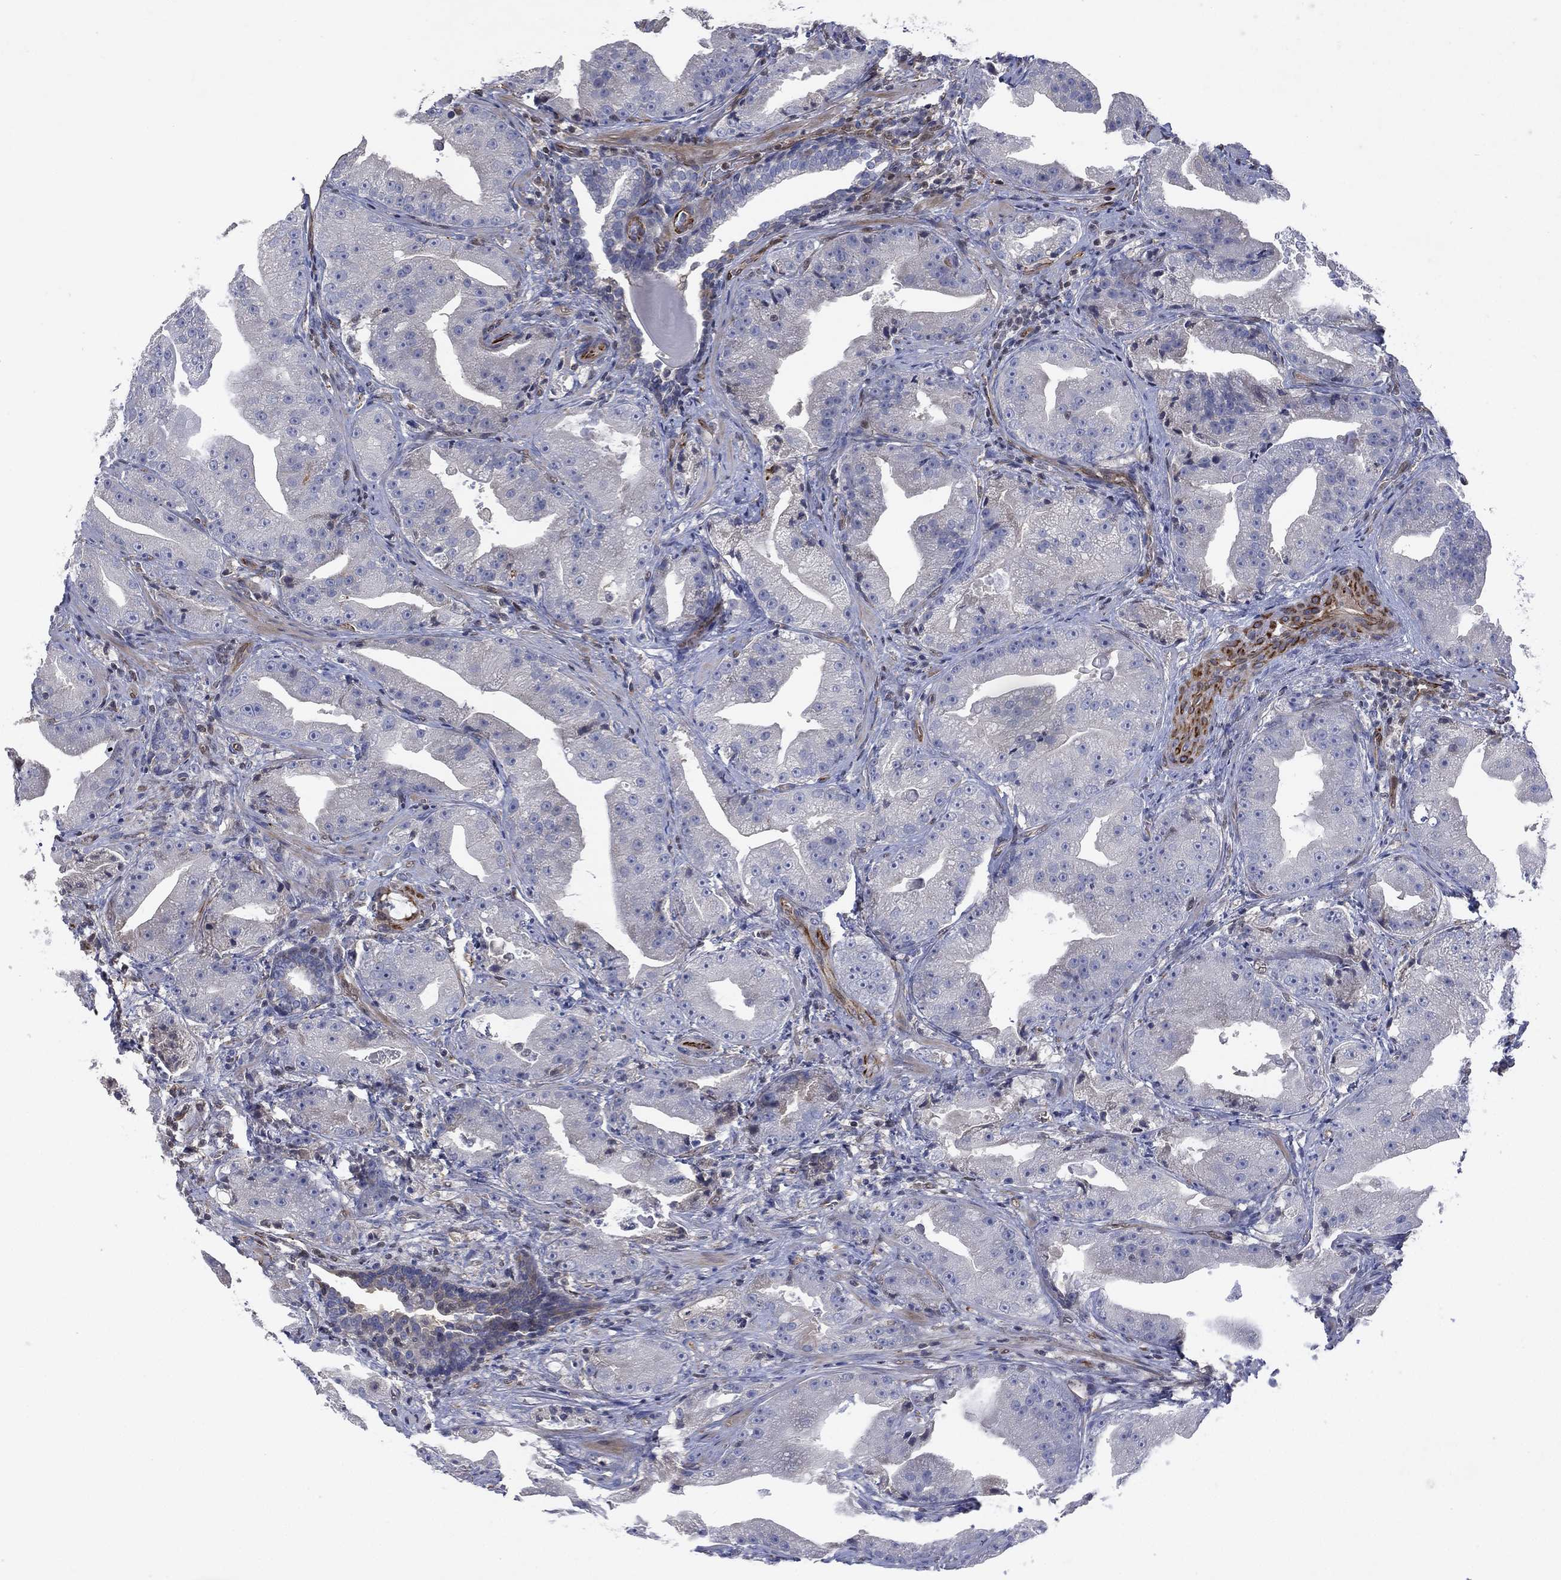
{"staining": {"intensity": "negative", "quantity": "none", "location": "none"}, "tissue": "prostate cancer", "cell_type": "Tumor cells", "image_type": "cancer", "snomed": [{"axis": "morphology", "description": "Adenocarcinoma, Low grade"}, {"axis": "topography", "description": "Prostate"}], "caption": "Immunohistochemical staining of prostate adenocarcinoma (low-grade) shows no significant positivity in tumor cells.", "gene": "FLI1", "patient": {"sex": "male", "age": 62}}